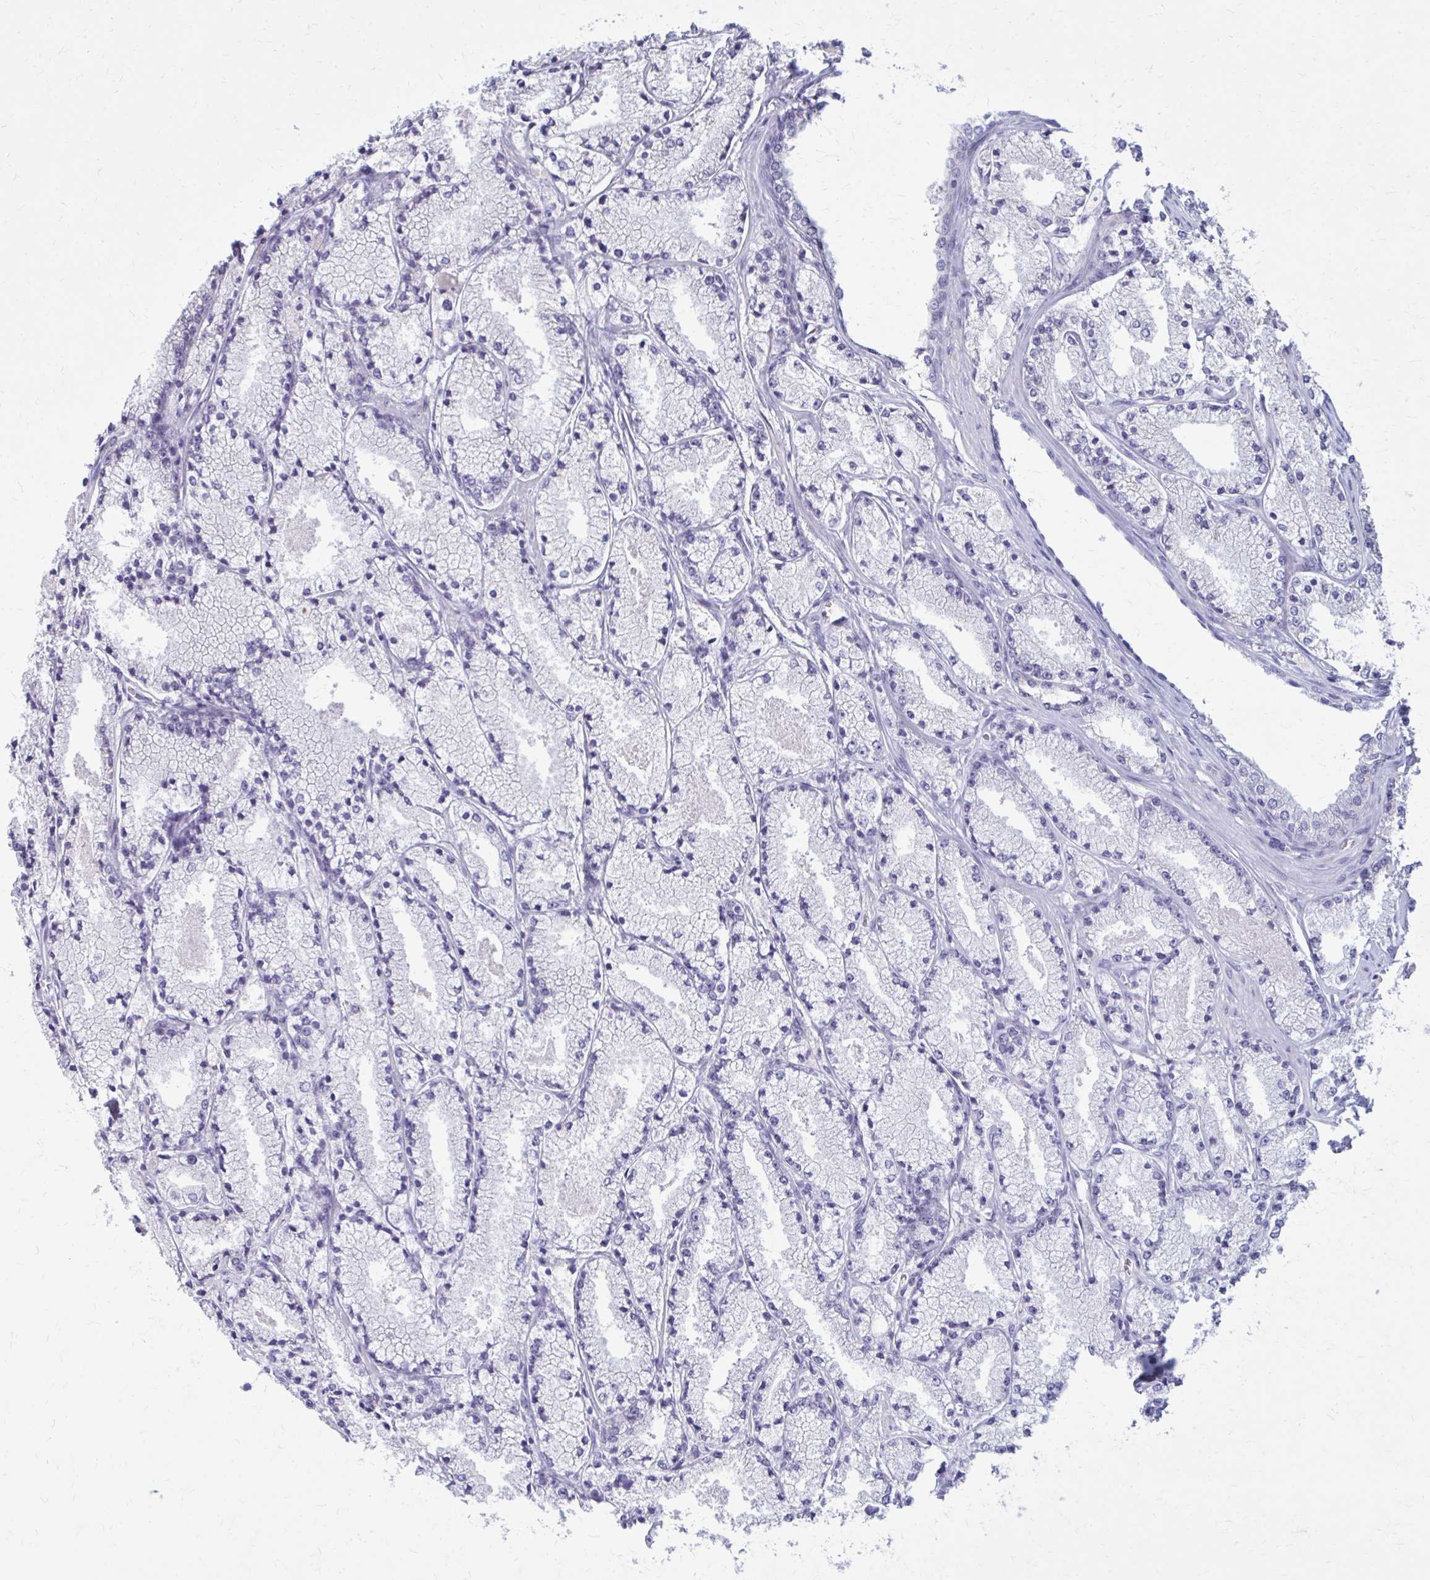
{"staining": {"intensity": "negative", "quantity": "none", "location": "none"}, "tissue": "prostate cancer", "cell_type": "Tumor cells", "image_type": "cancer", "snomed": [{"axis": "morphology", "description": "Adenocarcinoma, High grade"}, {"axis": "topography", "description": "Prostate"}], "caption": "IHC histopathology image of human adenocarcinoma (high-grade) (prostate) stained for a protein (brown), which reveals no staining in tumor cells. (Stains: DAB IHC with hematoxylin counter stain, Microscopy: brightfield microscopy at high magnification).", "gene": "PROSER1", "patient": {"sex": "male", "age": 63}}